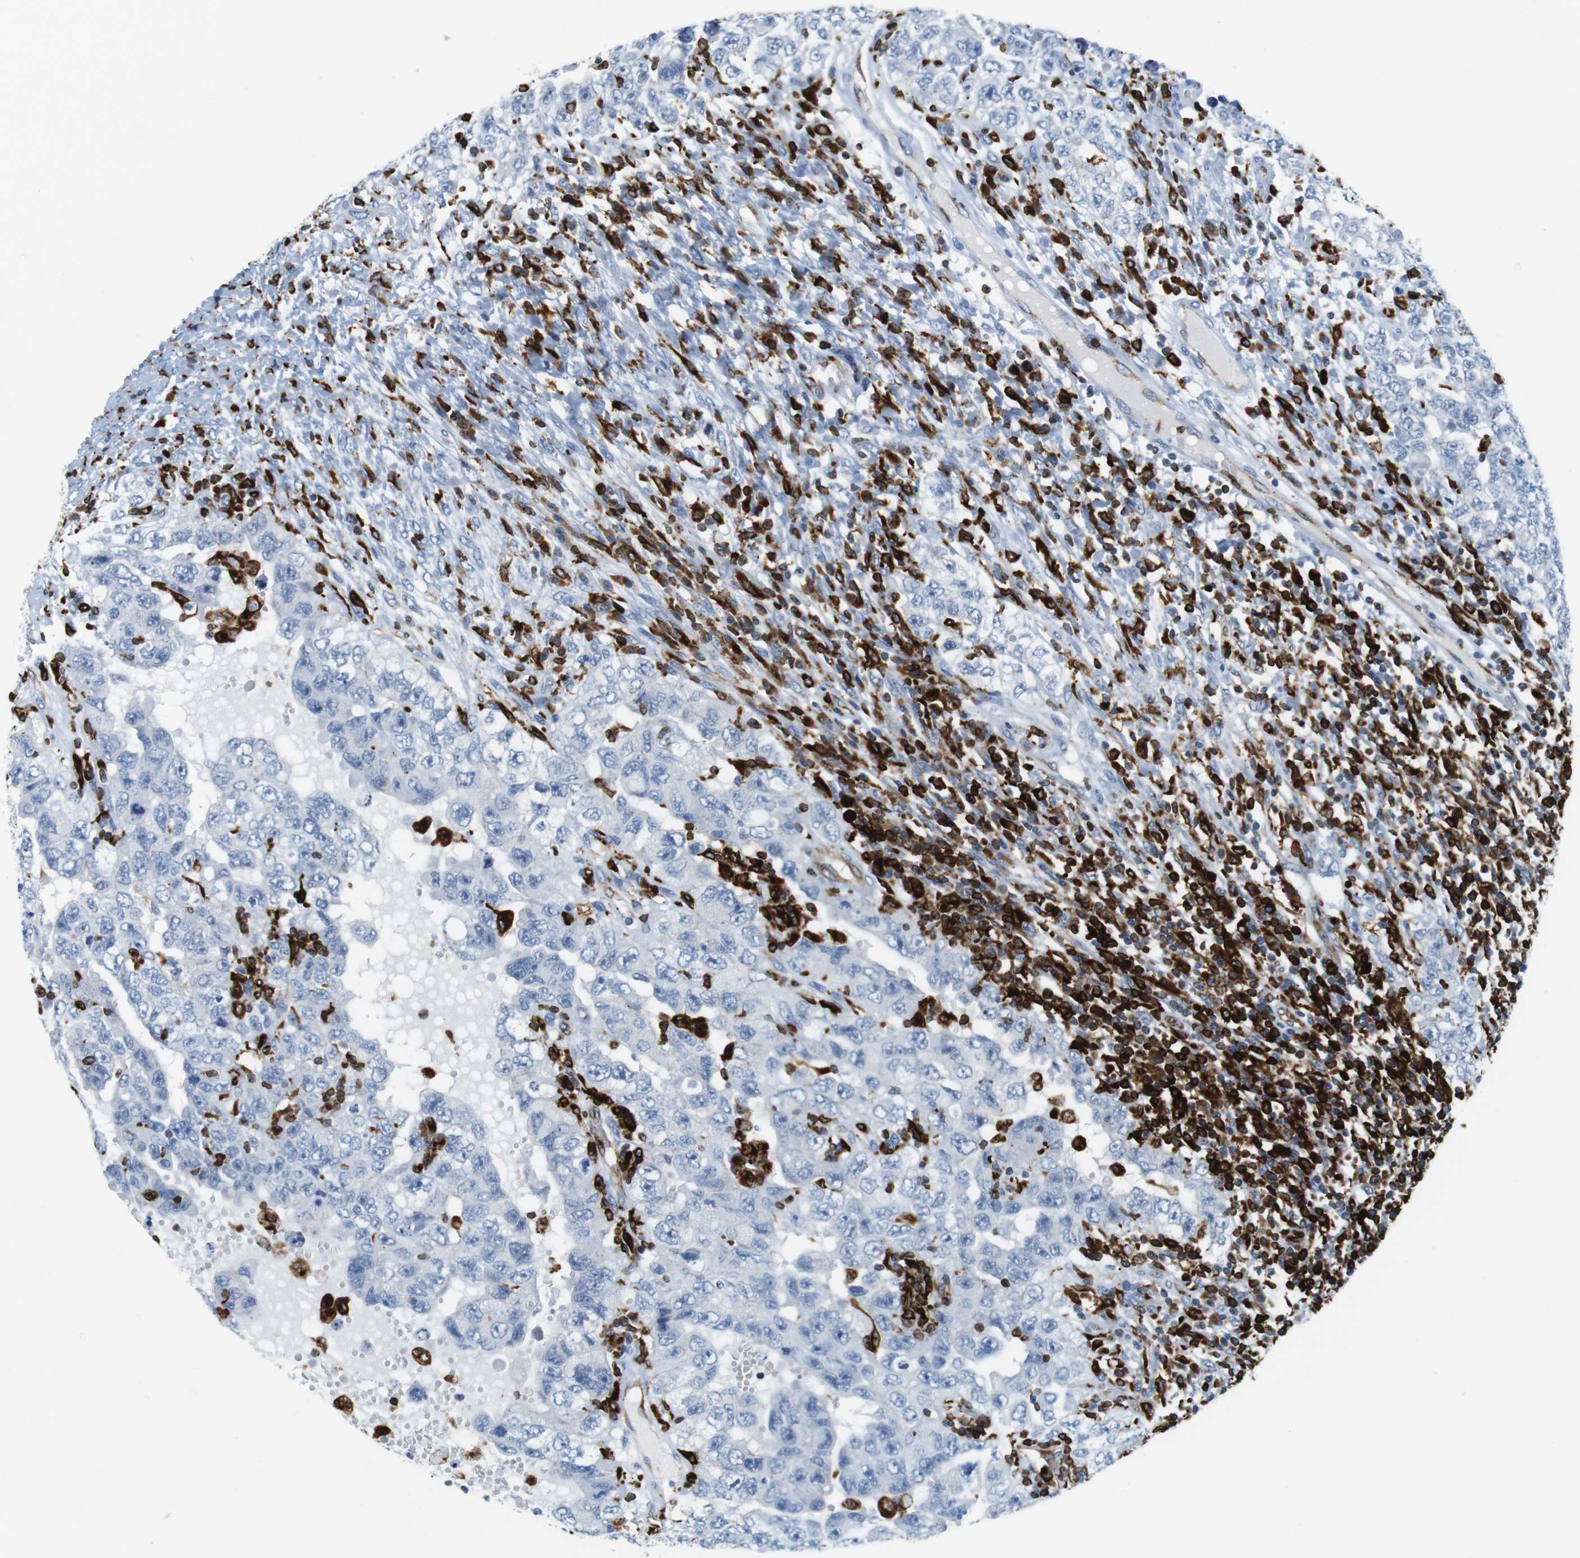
{"staining": {"intensity": "negative", "quantity": "none", "location": "none"}, "tissue": "testis cancer", "cell_type": "Tumor cells", "image_type": "cancer", "snomed": [{"axis": "morphology", "description": "Carcinoma, Embryonal, NOS"}, {"axis": "topography", "description": "Testis"}], "caption": "Immunohistochemistry histopathology image of neoplastic tissue: testis embryonal carcinoma stained with DAB reveals no significant protein positivity in tumor cells.", "gene": "CIITA", "patient": {"sex": "male", "age": 26}}